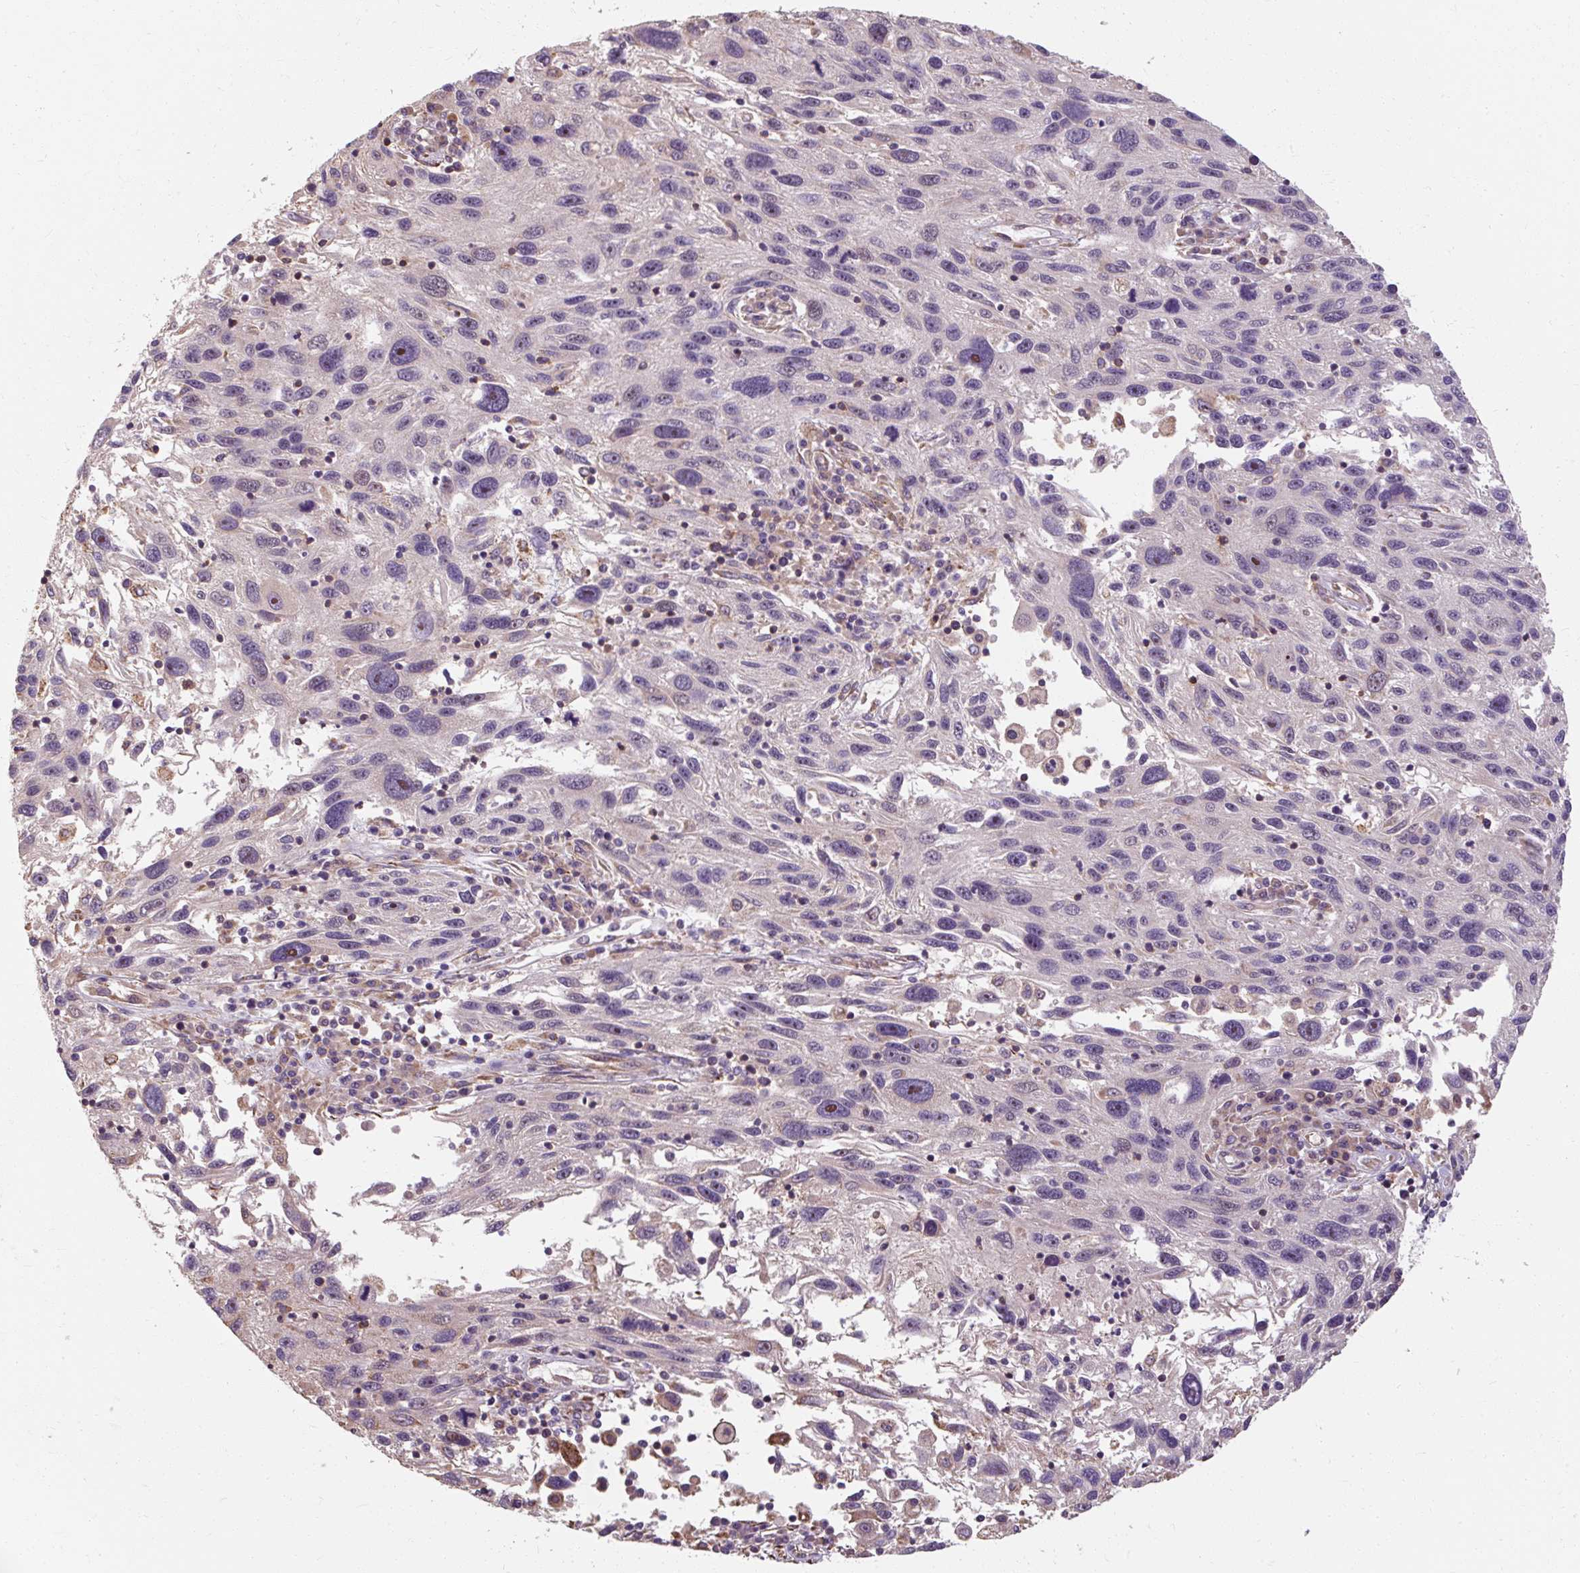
{"staining": {"intensity": "negative", "quantity": "none", "location": "none"}, "tissue": "melanoma", "cell_type": "Tumor cells", "image_type": "cancer", "snomed": [{"axis": "morphology", "description": "Malignant melanoma, NOS"}, {"axis": "topography", "description": "Skin"}], "caption": "Malignant melanoma stained for a protein using immunohistochemistry reveals no positivity tumor cells.", "gene": "TBC1D4", "patient": {"sex": "male", "age": 53}}